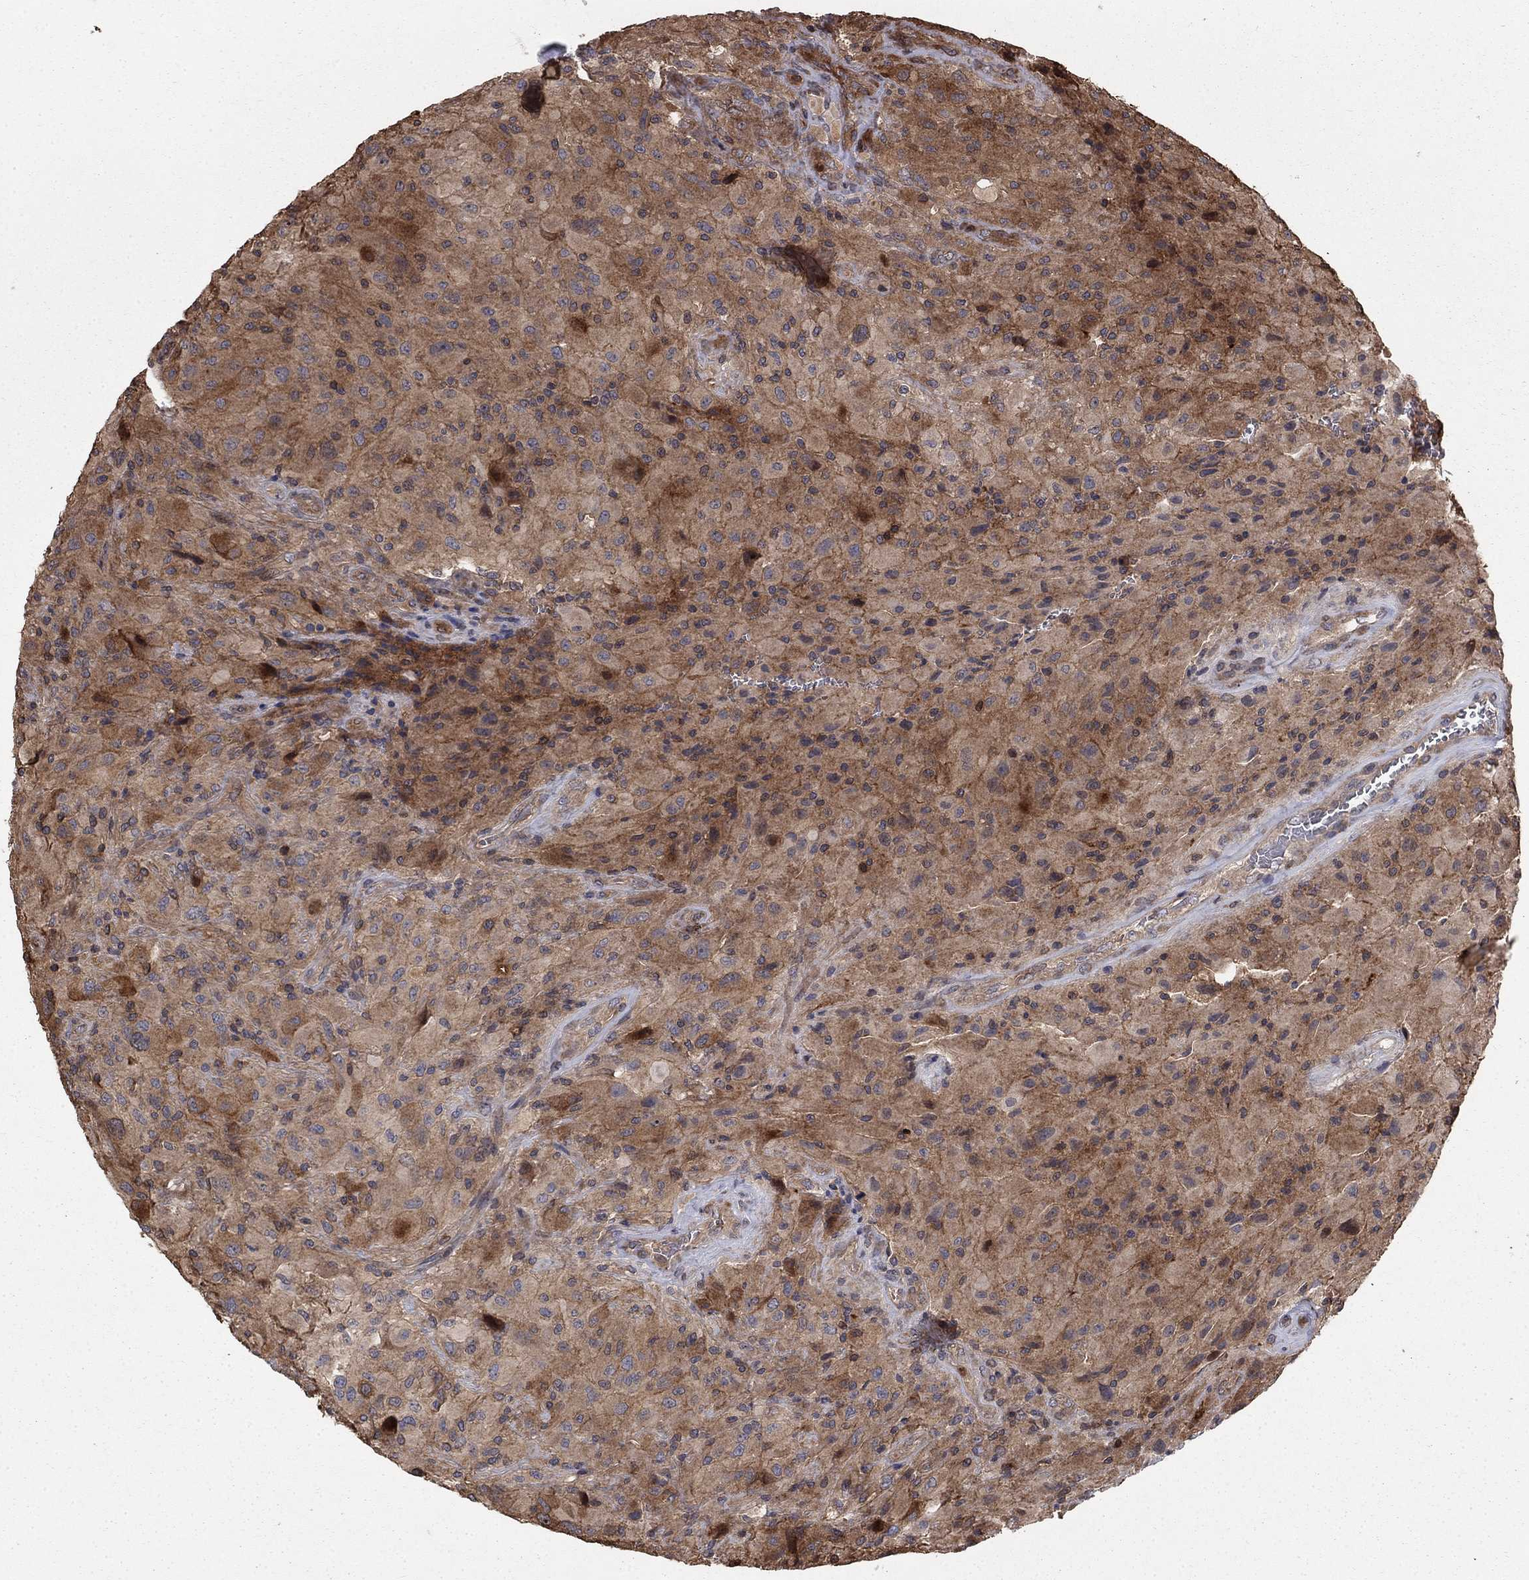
{"staining": {"intensity": "weak", "quantity": "25%-75%", "location": "cytoplasmic/membranous"}, "tissue": "glioma", "cell_type": "Tumor cells", "image_type": "cancer", "snomed": [{"axis": "morphology", "description": "Glioma, malignant, High grade"}, {"axis": "topography", "description": "Cerebral cortex"}], "caption": "Immunohistochemical staining of human glioma displays weak cytoplasmic/membranous protein staining in about 25%-75% of tumor cells.", "gene": "GYG1", "patient": {"sex": "male", "age": 35}}